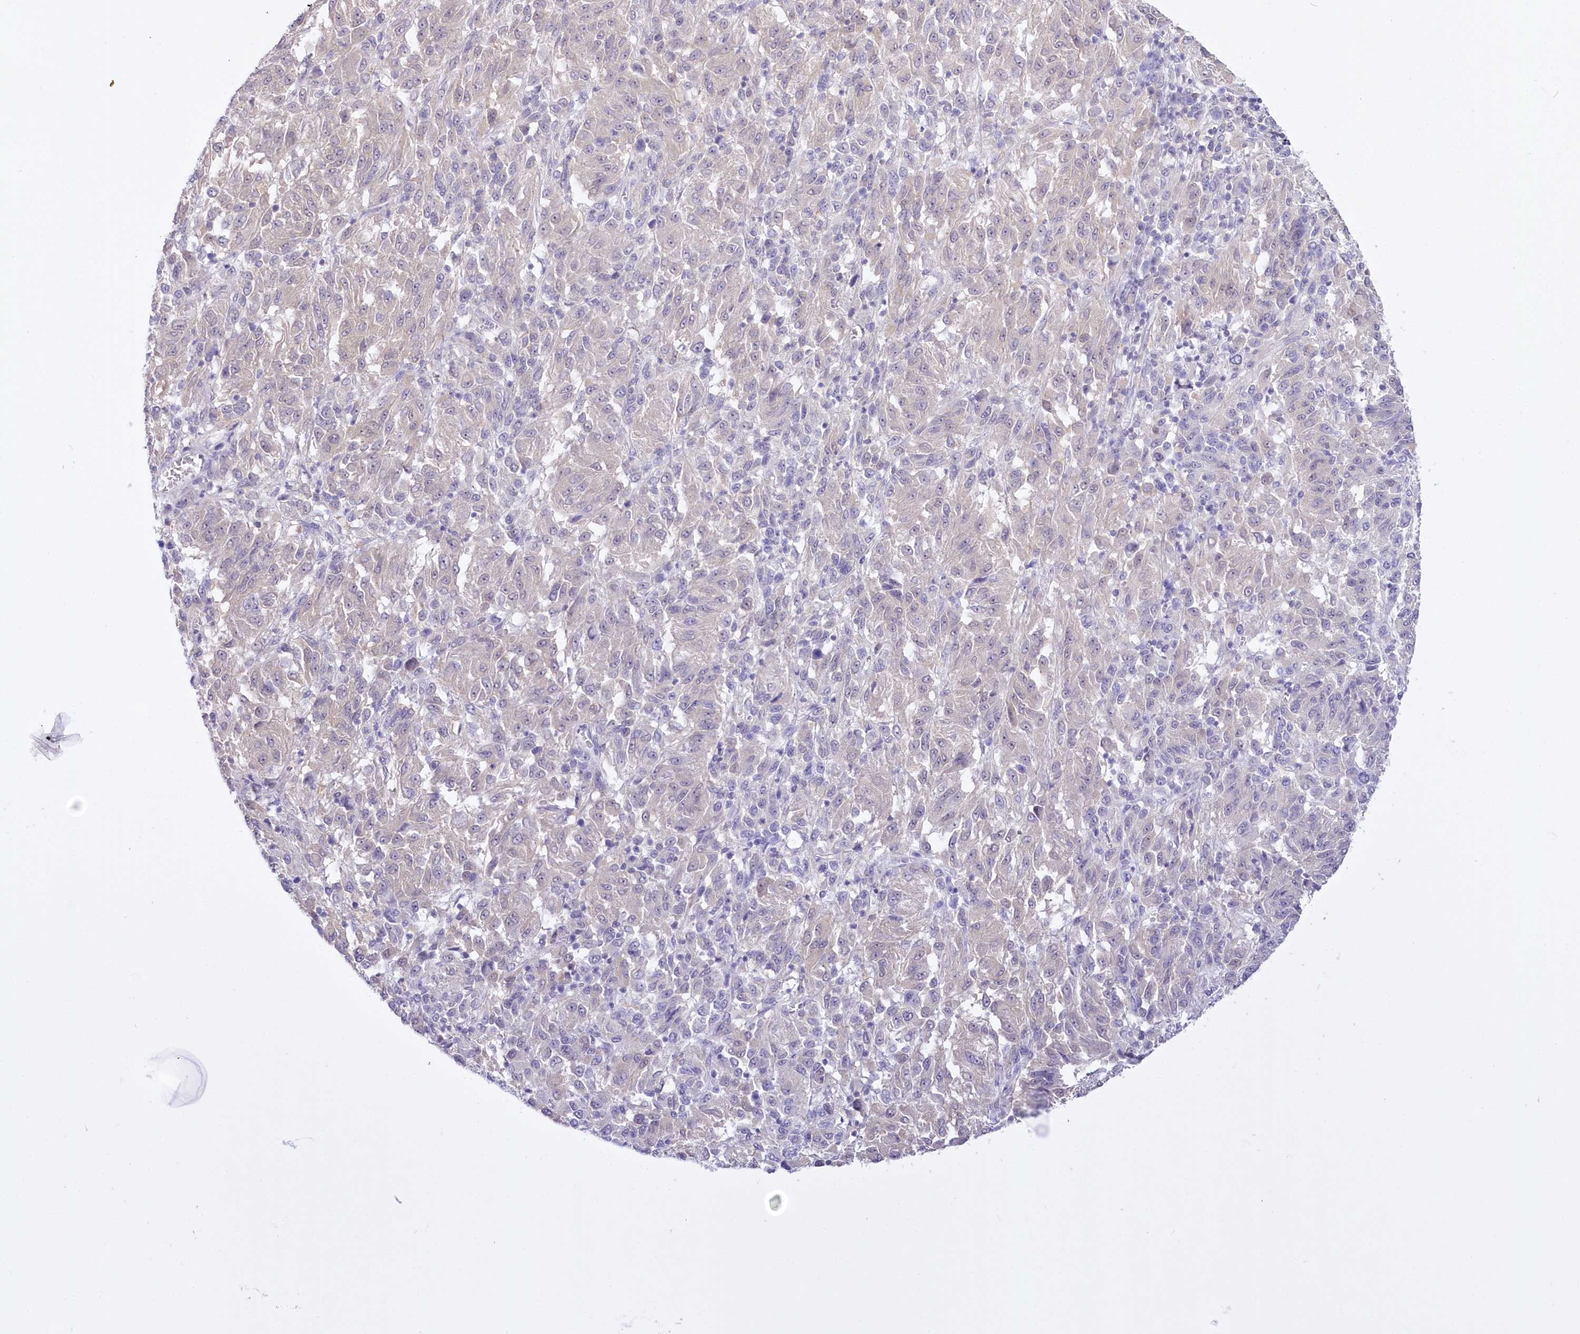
{"staining": {"intensity": "negative", "quantity": "none", "location": "none"}, "tissue": "melanoma", "cell_type": "Tumor cells", "image_type": "cancer", "snomed": [{"axis": "morphology", "description": "Malignant melanoma, Metastatic site"}, {"axis": "topography", "description": "Lung"}], "caption": "Protein analysis of malignant melanoma (metastatic site) reveals no significant expression in tumor cells.", "gene": "UBA6", "patient": {"sex": "male", "age": 64}}